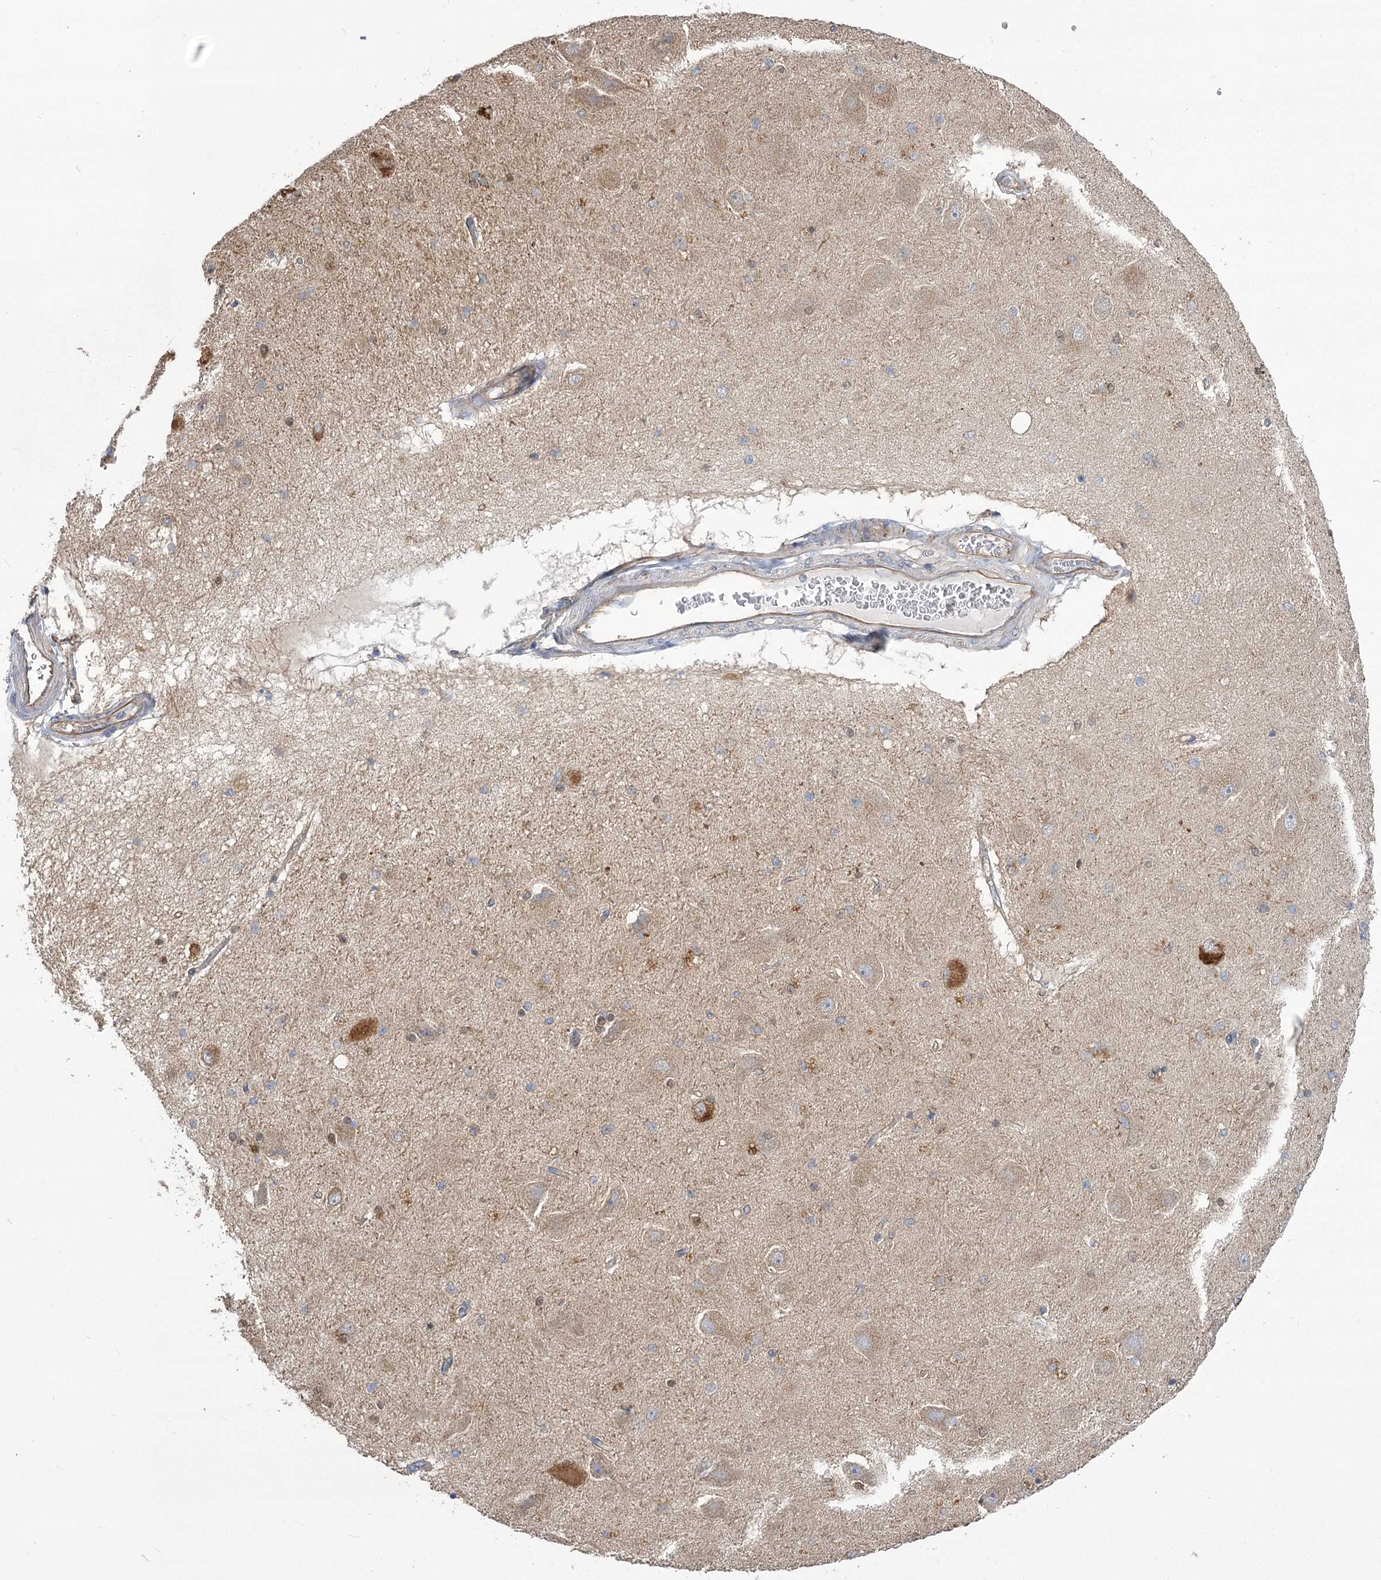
{"staining": {"intensity": "negative", "quantity": "none", "location": "none"}, "tissue": "hippocampus", "cell_type": "Glial cells", "image_type": "normal", "snomed": [{"axis": "morphology", "description": "Normal tissue, NOS"}, {"axis": "topography", "description": "Hippocampus"}], "caption": "Protein analysis of normal hippocampus demonstrates no significant positivity in glial cells.", "gene": "RMDN2", "patient": {"sex": "female", "age": 54}}